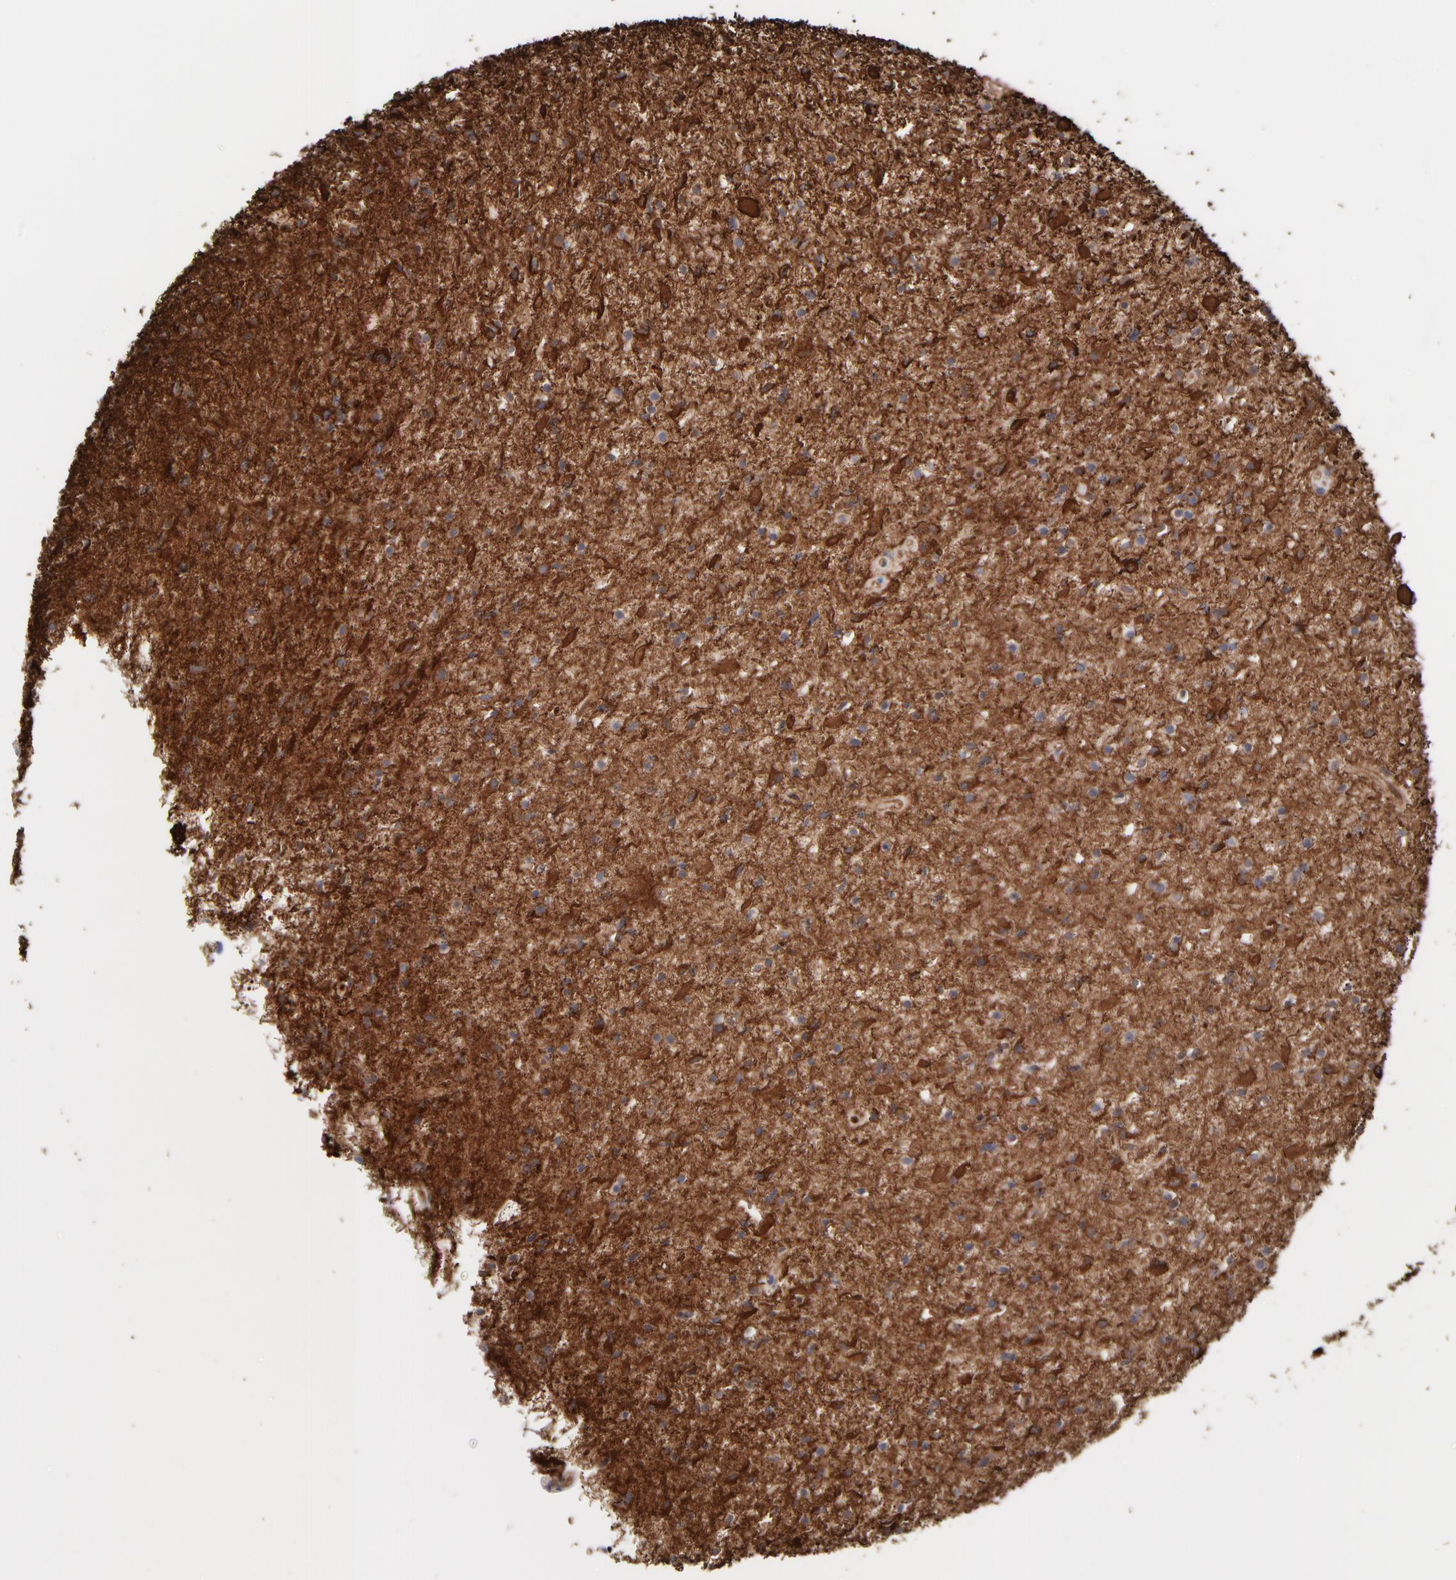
{"staining": {"intensity": "negative", "quantity": "none", "location": "none"}, "tissue": "glioma", "cell_type": "Tumor cells", "image_type": "cancer", "snomed": [{"axis": "morphology", "description": "Glioma, malignant, High grade"}, {"axis": "topography", "description": "Brain"}], "caption": "Tumor cells show no significant protein staining in high-grade glioma (malignant). The staining was performed using DAB to visualize the protein expression in brown, while the nuclei were stained in blue with hematoxylin (Magnification: 20x).", "gene": "PXN", "patient": {"sex": "male", "age": 33}}